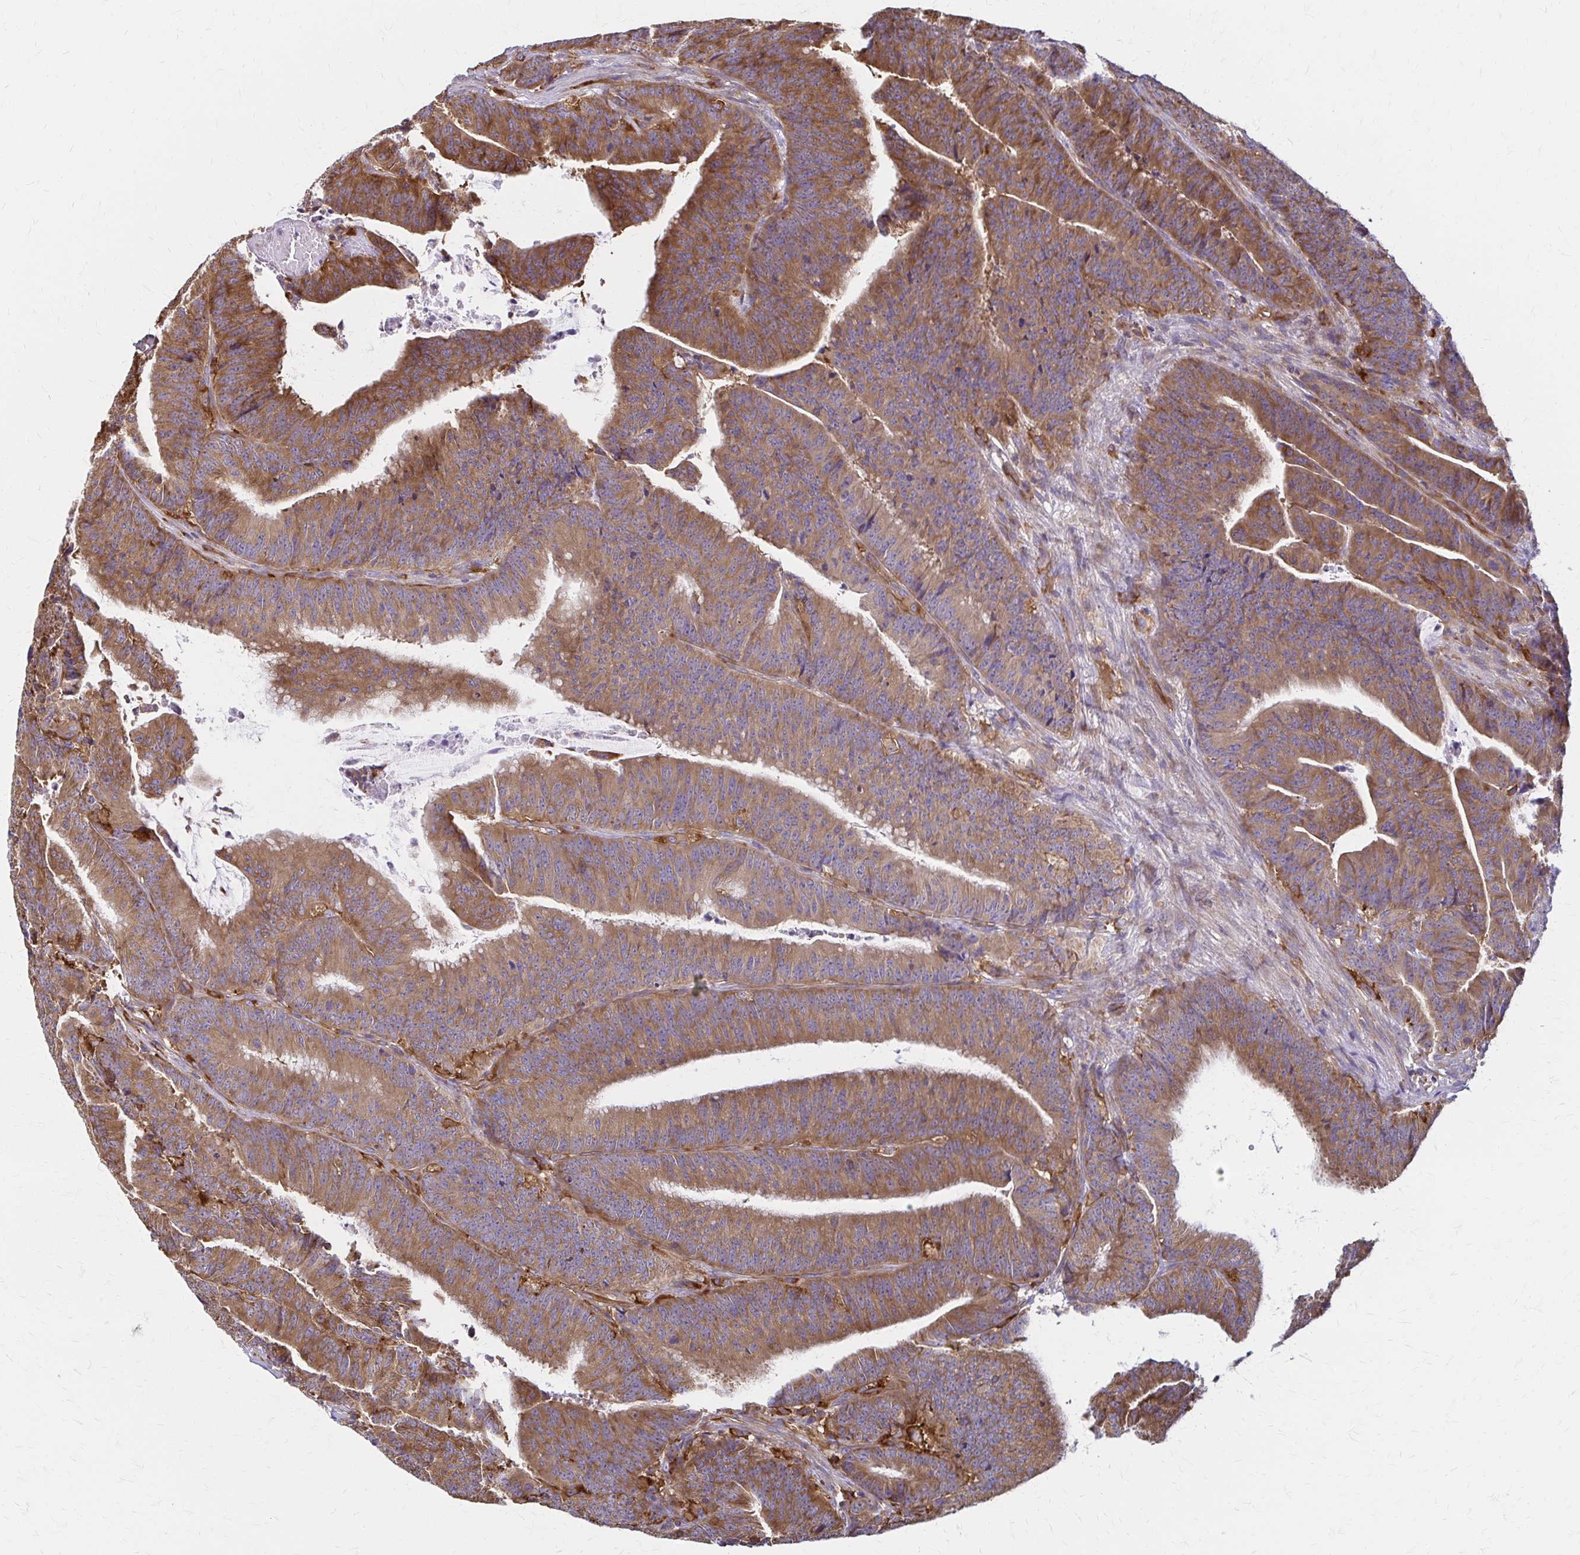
{"staining": {"intensity": "moderate", "quantity": ">75%", "location": "cytoplasmic/membranous"}, "tissue": "colorectal cancer", "cell_type": "Tumor cells", "image_type": "cancer", "snomed": [{"axis": "morphology", "description": "Adenocarcinoma, NOS"}, {"axis": "topography", "description": "Colon"}], "caption": "The immunohistochemical stain highlights moderate cytoplasmic/membranous positivity in tumor cells of colorectal adenocarcinoma tissue. Nuclei are stained in blue.", "gene": "WASF2", "patient": {"sex": "female", "age": 78}}